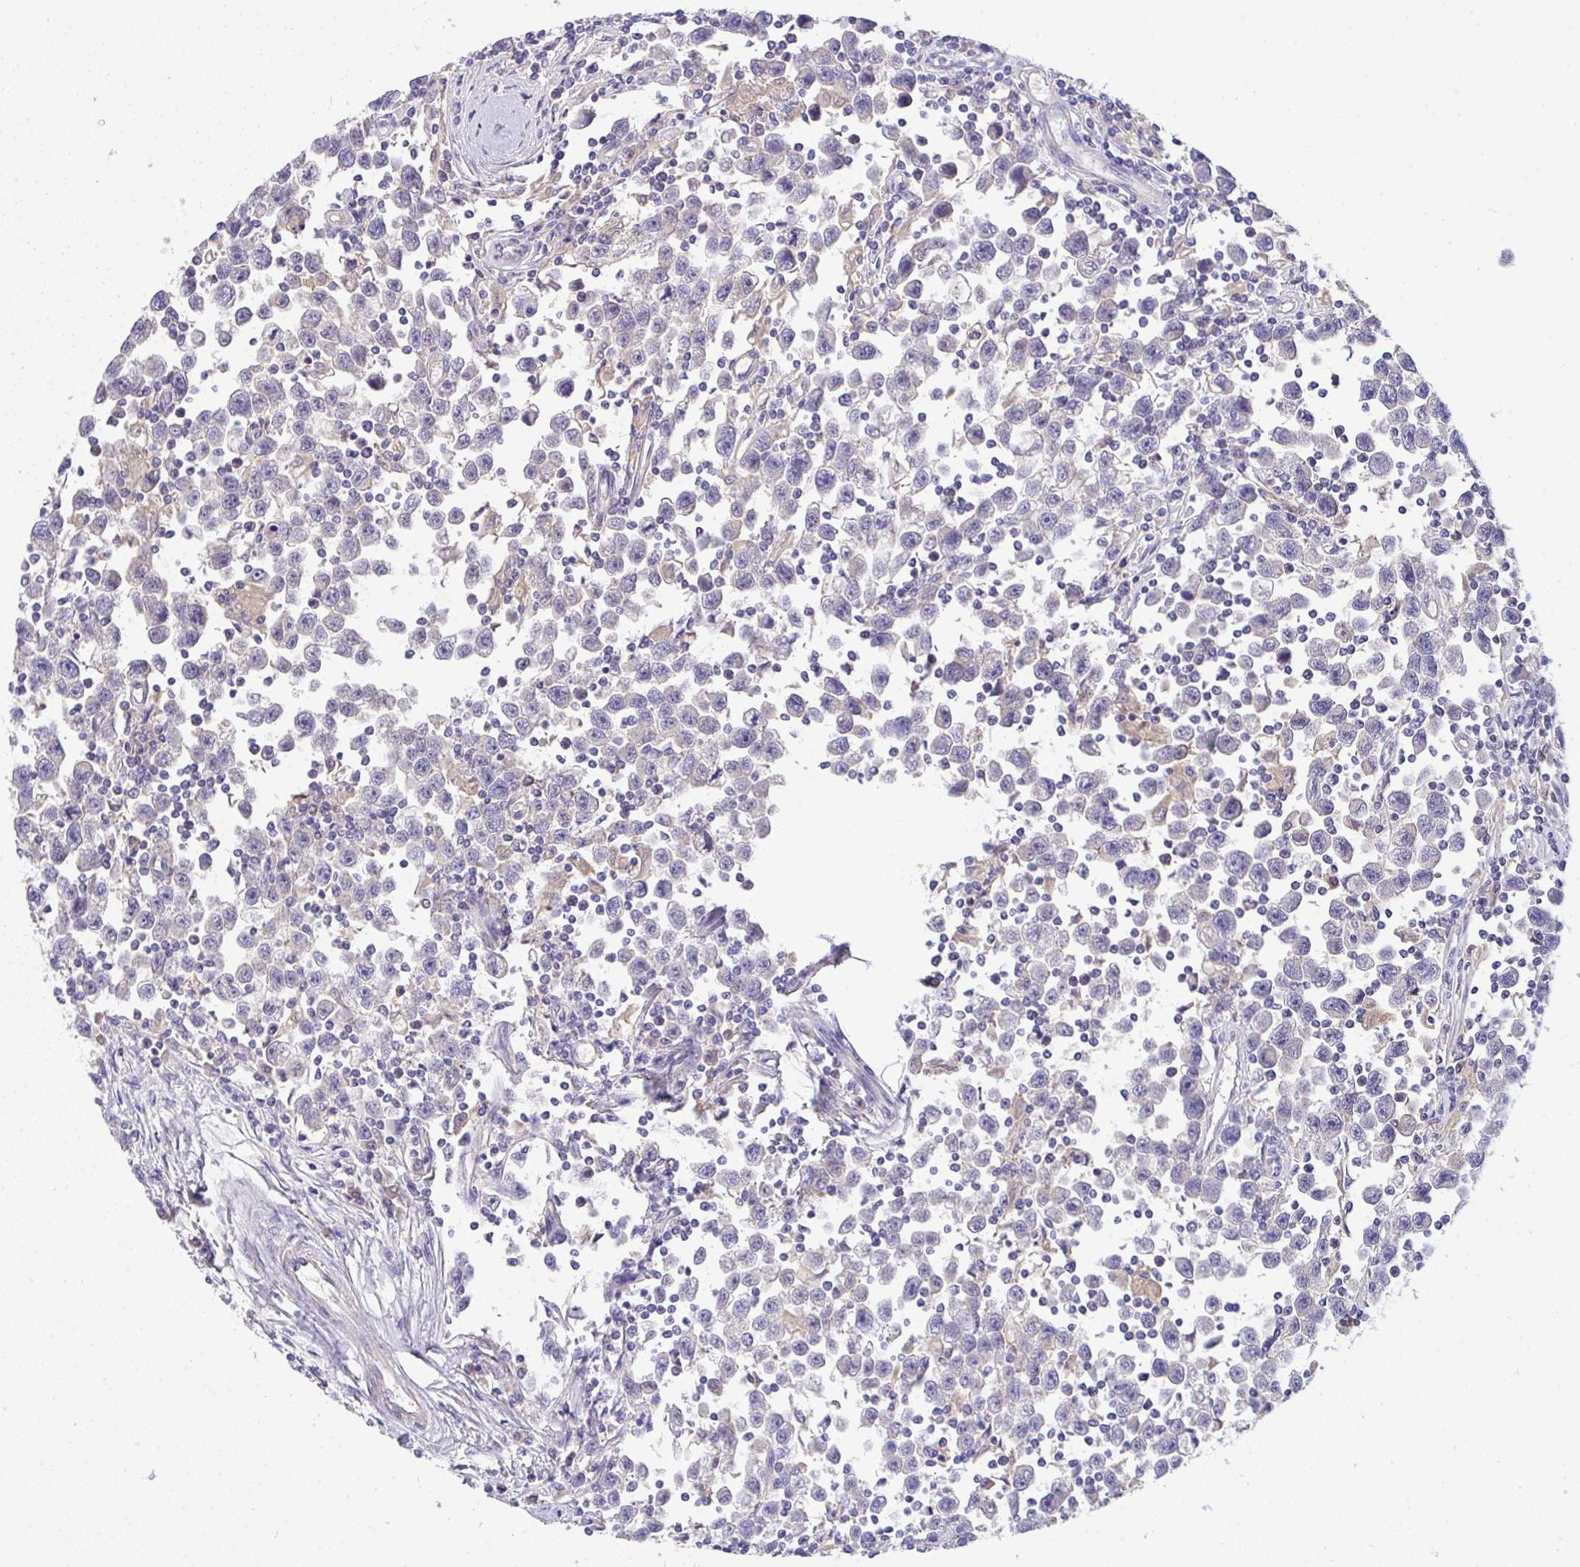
{"staining": {"intensity": "negative", "quantity": "none", "location": "none"}, "tissue": "testis cancer", "cell_type": "Tumor cells", "image_type": "cancer", "snomed": [{"axis": "morphology", "description": "Seminoma, NOS"}, {"axis": "topography", "description": "Testis"}], "caption": "The immunohistochemistry photomicrograph has no significant staining in tumor cells of seminoma (testis) tissue. The staining is performed using DAB (3,3'-diaminobenzidine) brown chromogen with nuclei counter-stained in using hematoxylin.", "gene": "ZNF581", "patient": {"sex": "male", "age": 31}}